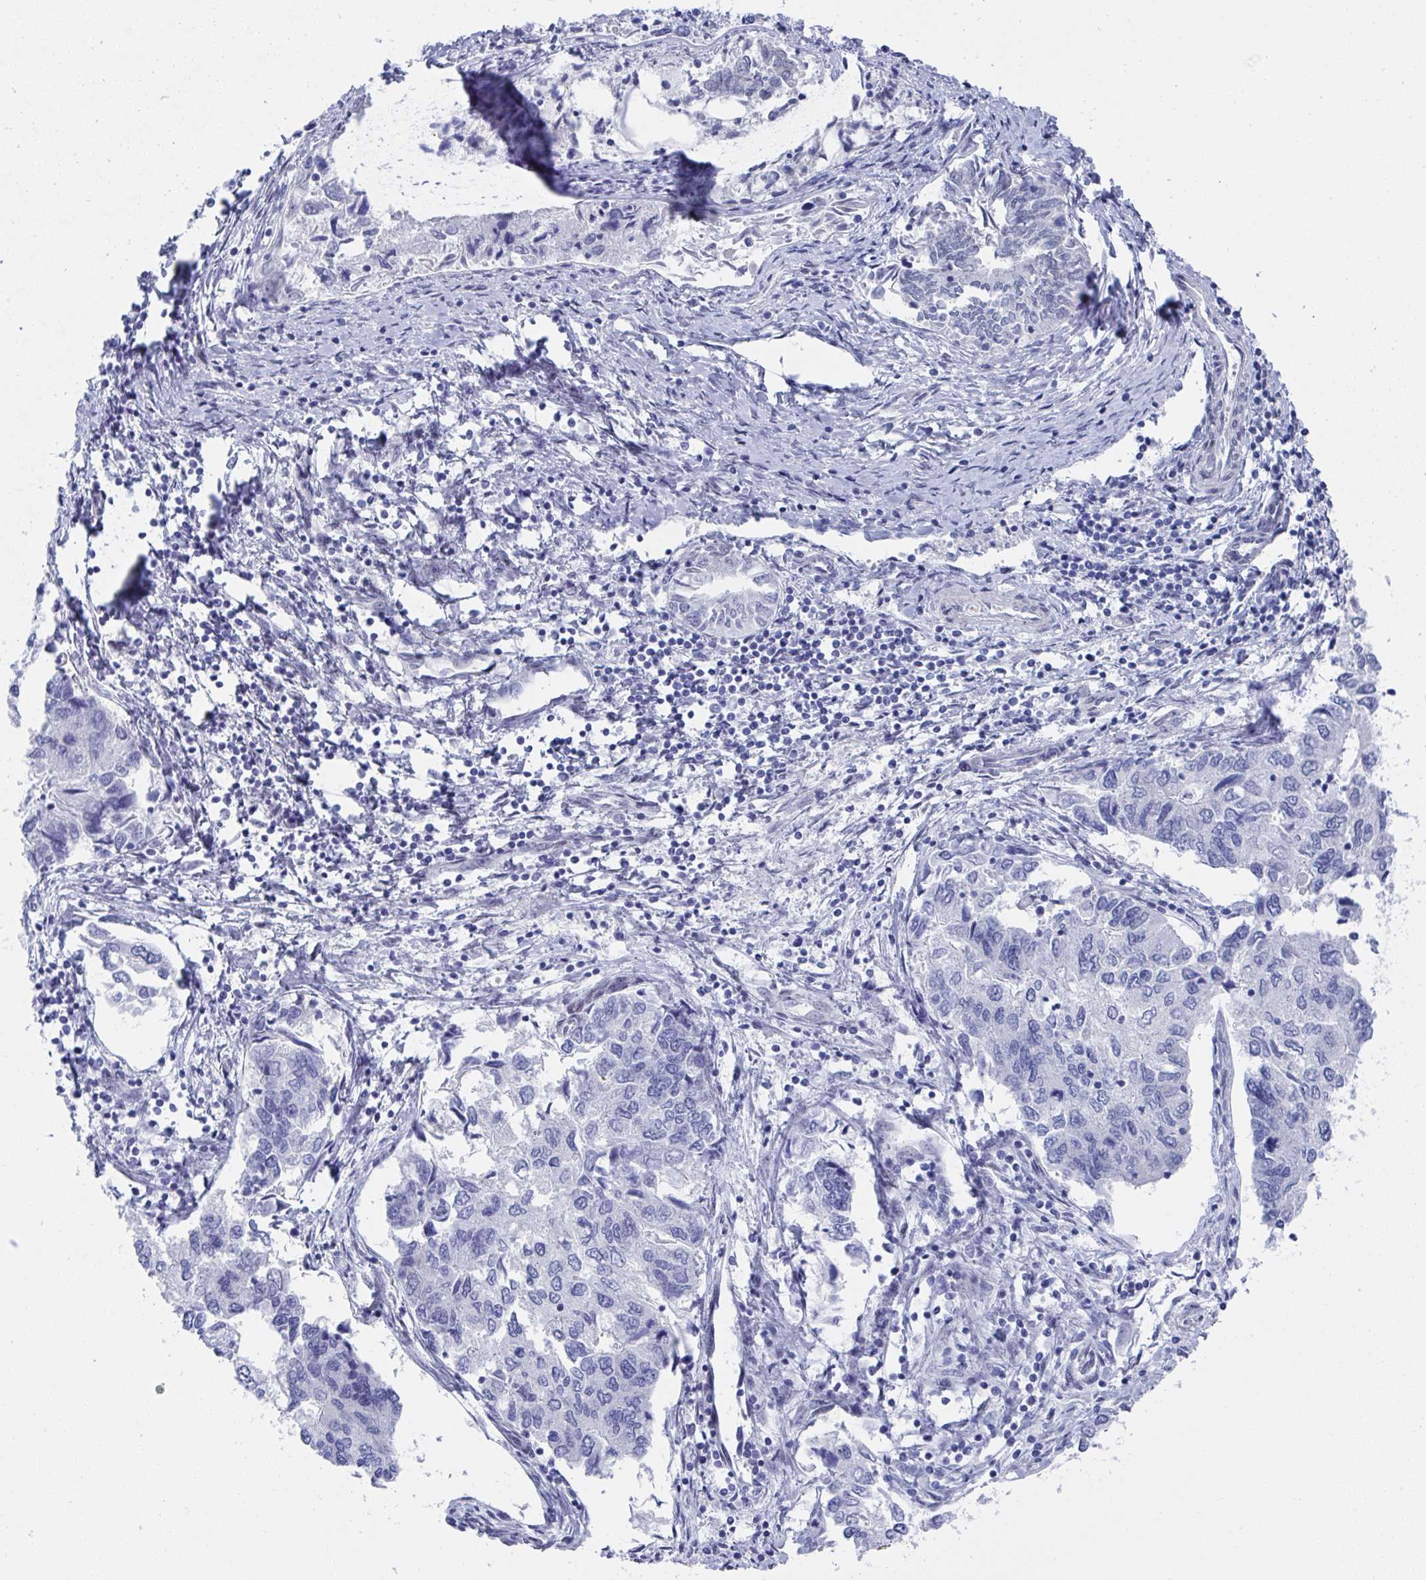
{"staining": {"intensity": "negative", "quantity": "none", "location": "none"}, "tissue": "endometrial cancer", "cell_type": "Tumor cells", "image_type": "cancer", "snomed": [{"axis": "morphology", "description": "Carcinoma, NOS"}, {"axis": "topography", "description": "Uterus"}], "caption": "DAB immunohistochemical staining of endometrial carcinoma displays no significant expression in tumor cells.", "gene": "MFSD4A", "patient": {"sex": "female", "age": 76}}